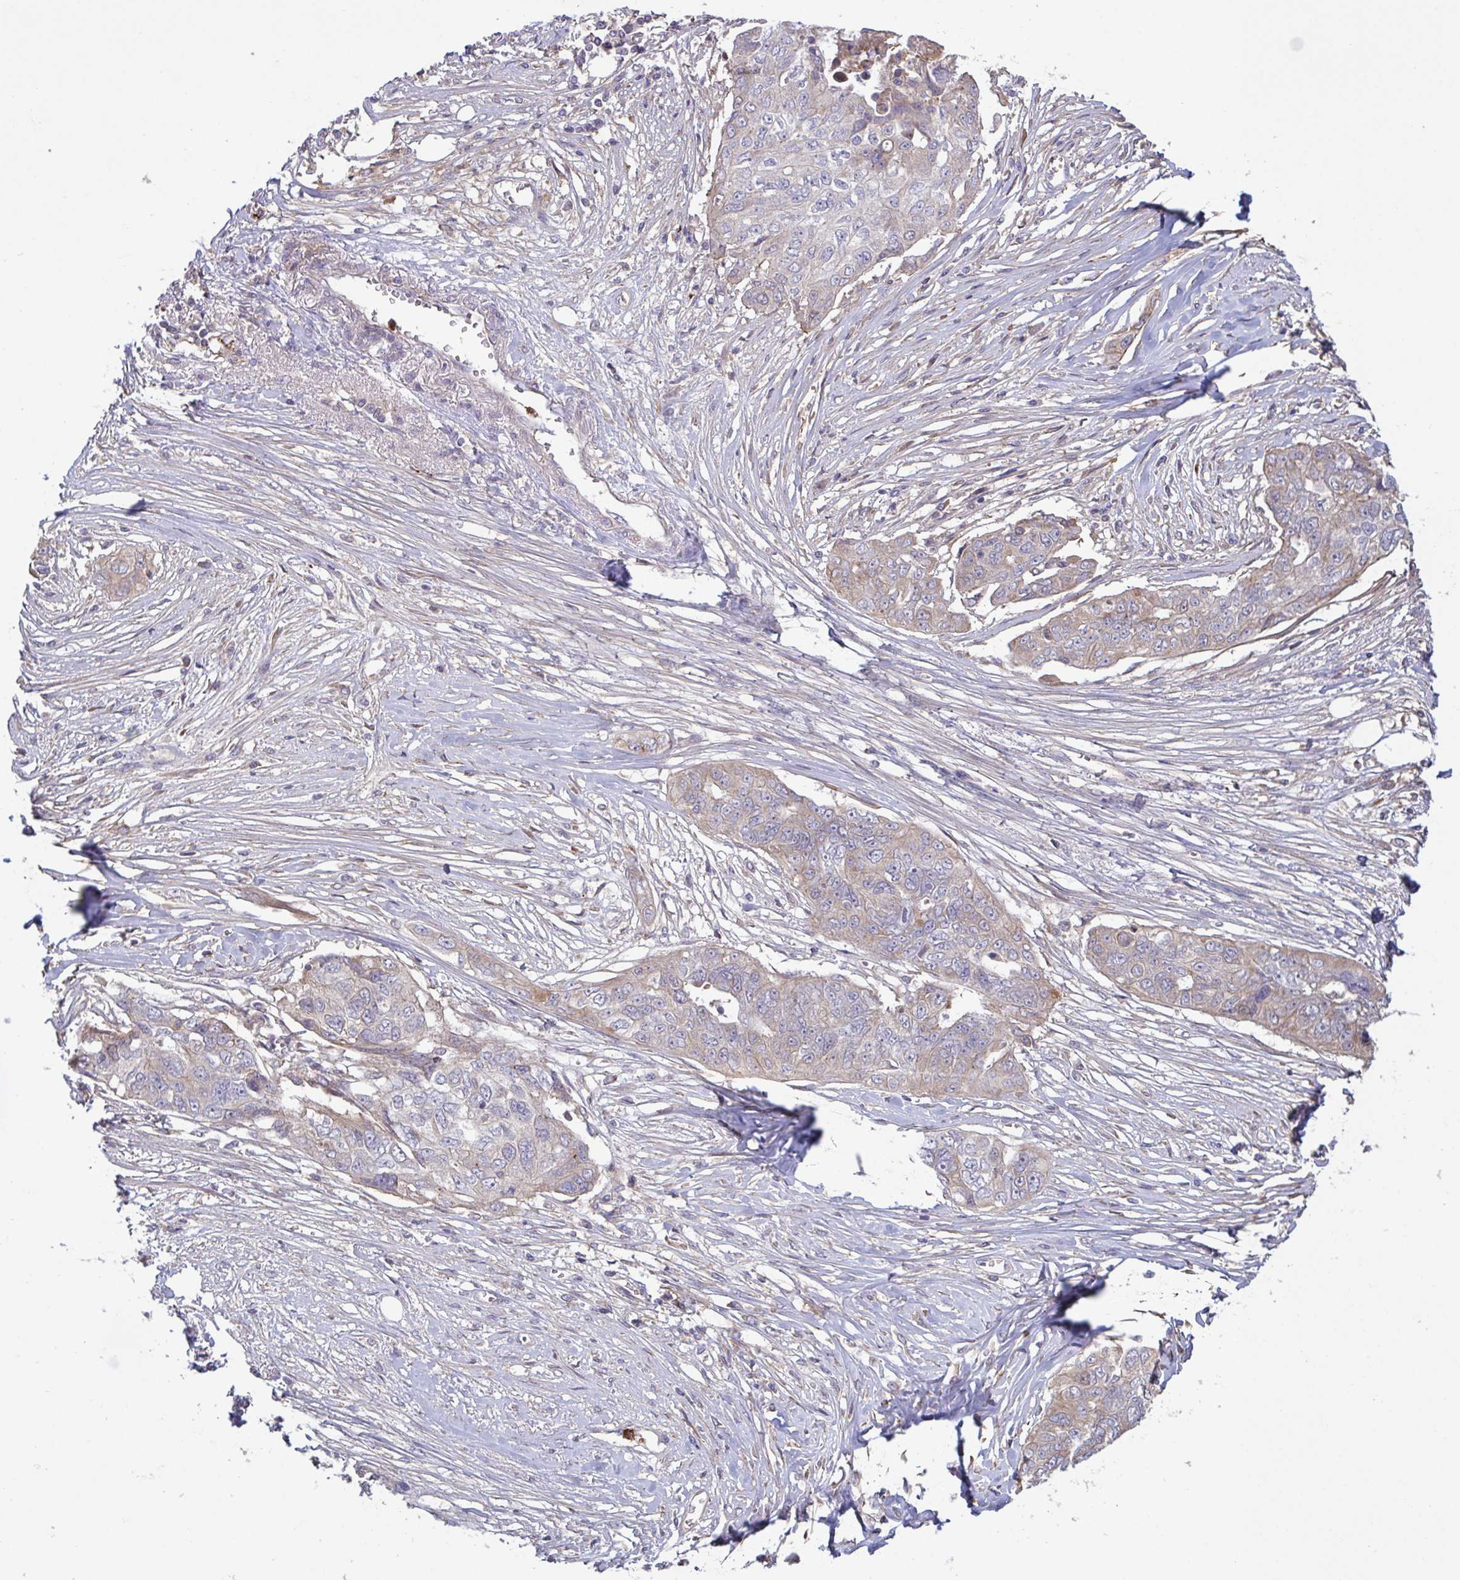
{"staining": {"intensity": "weak", "quantity": "<25%", "location": "cytoplasmic/membranous"}, "tissue": "ovarian cancer", "cell_type": "Tumor cells", "image_type": "cancer", "snomed": [{"axis": "morphology", "description": "Carcinoma, endometroid"}, {"axis": "topography", "description": "Ovary"}], "caption": "The immunohistochemistry histopathology image has no significant staining in tumor cells of ovarian cancer tissue. (DAB IHC, high magnification).", "gene": "IL1R1", "patient": {"sex": "female", "age": 70}}